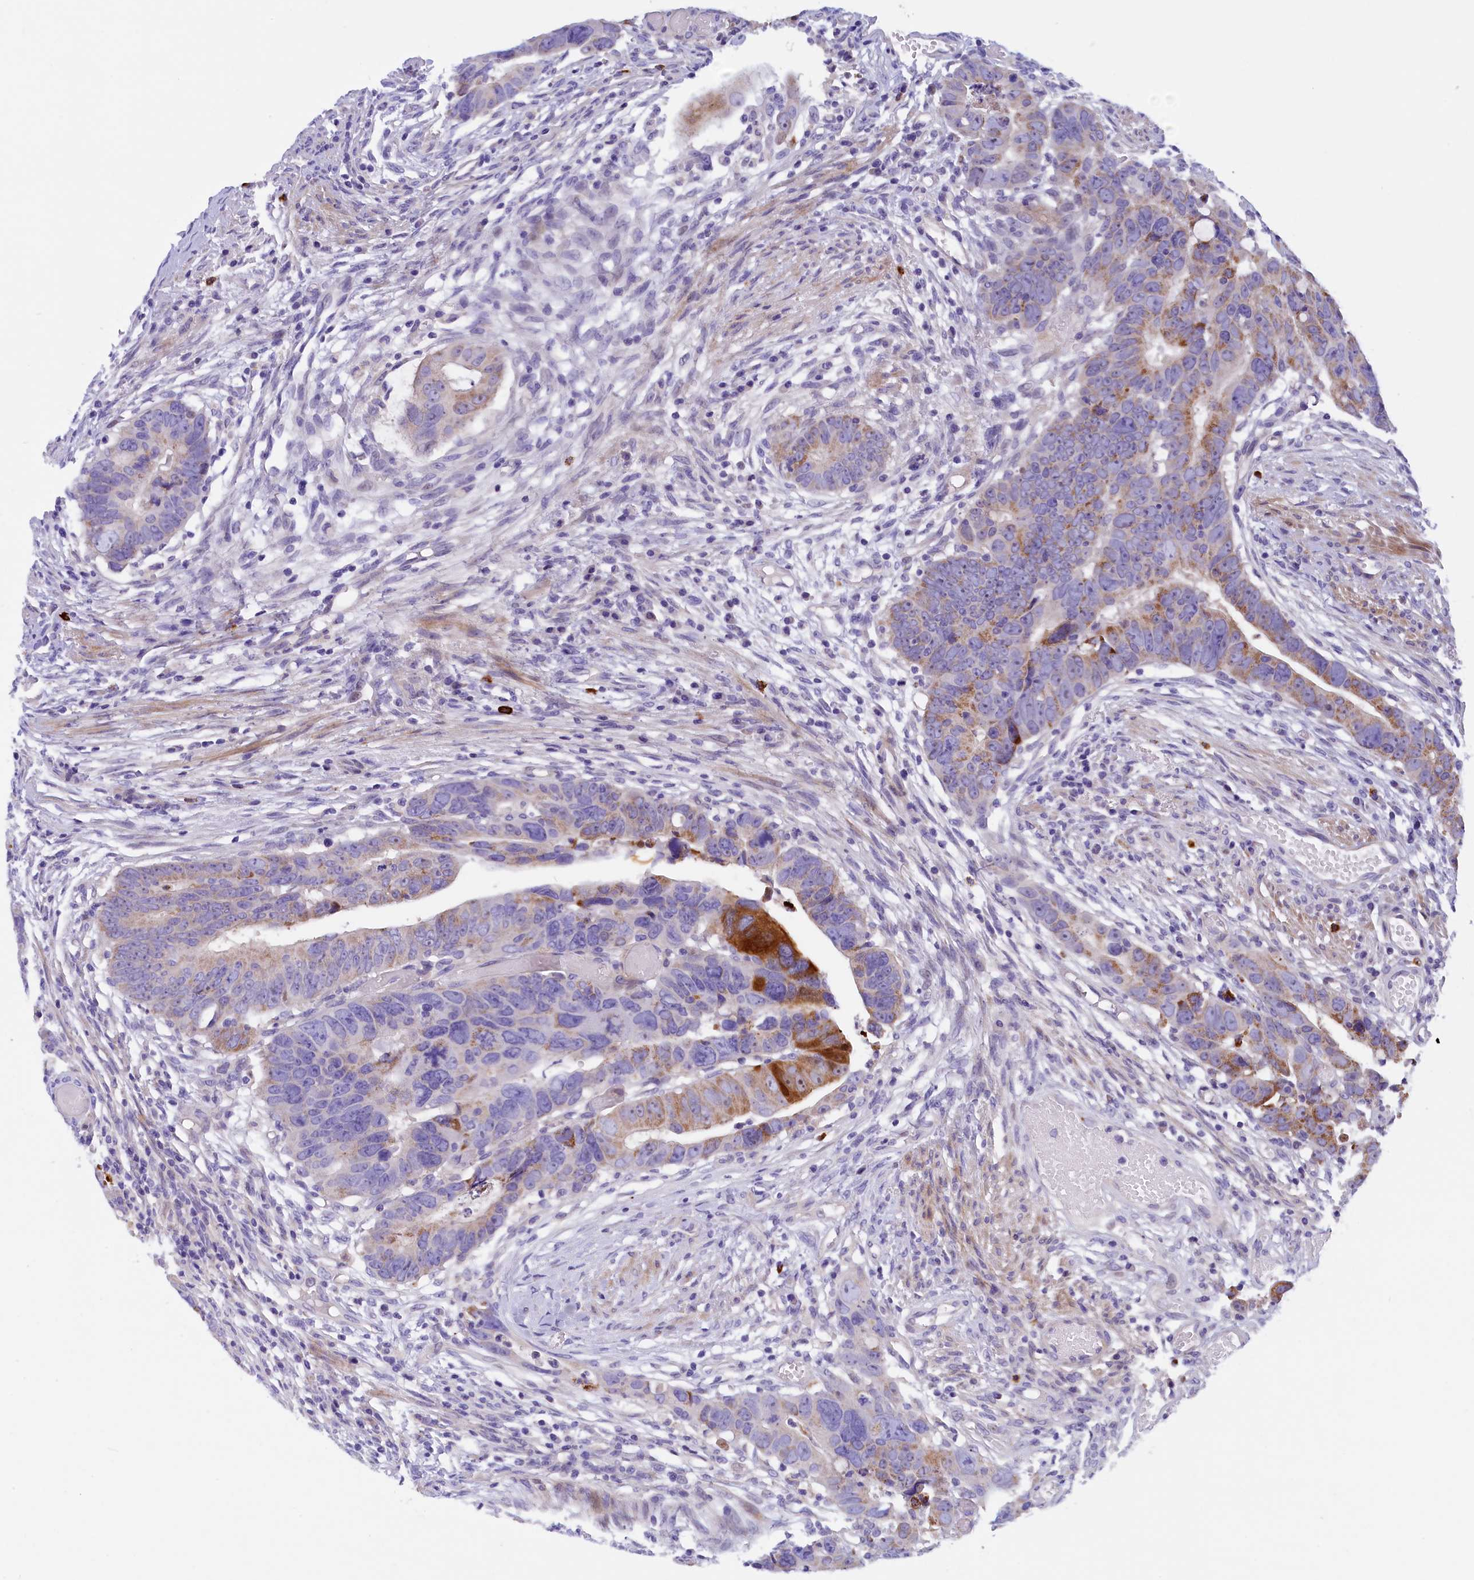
{"staining": {"intensity": "strong", "quantity": "<25%", "location": "cytoplasmic/membranous"}, "tissue": "colorectal cancer", "cell_type": "Tumor cells", "image_type": "cancer", "snomed": [{"axis": "morphology", "description": "Adenocarcinoma, NOS"}, {"axis": "topography", "description": "Rectum"}], "caption": "Human adenocarcinoma (colorectal) stained with a protein marker displays strong staining in tumor cells.", "gene": "RTTN", "patient": {"sex": "female", "age": 65}}